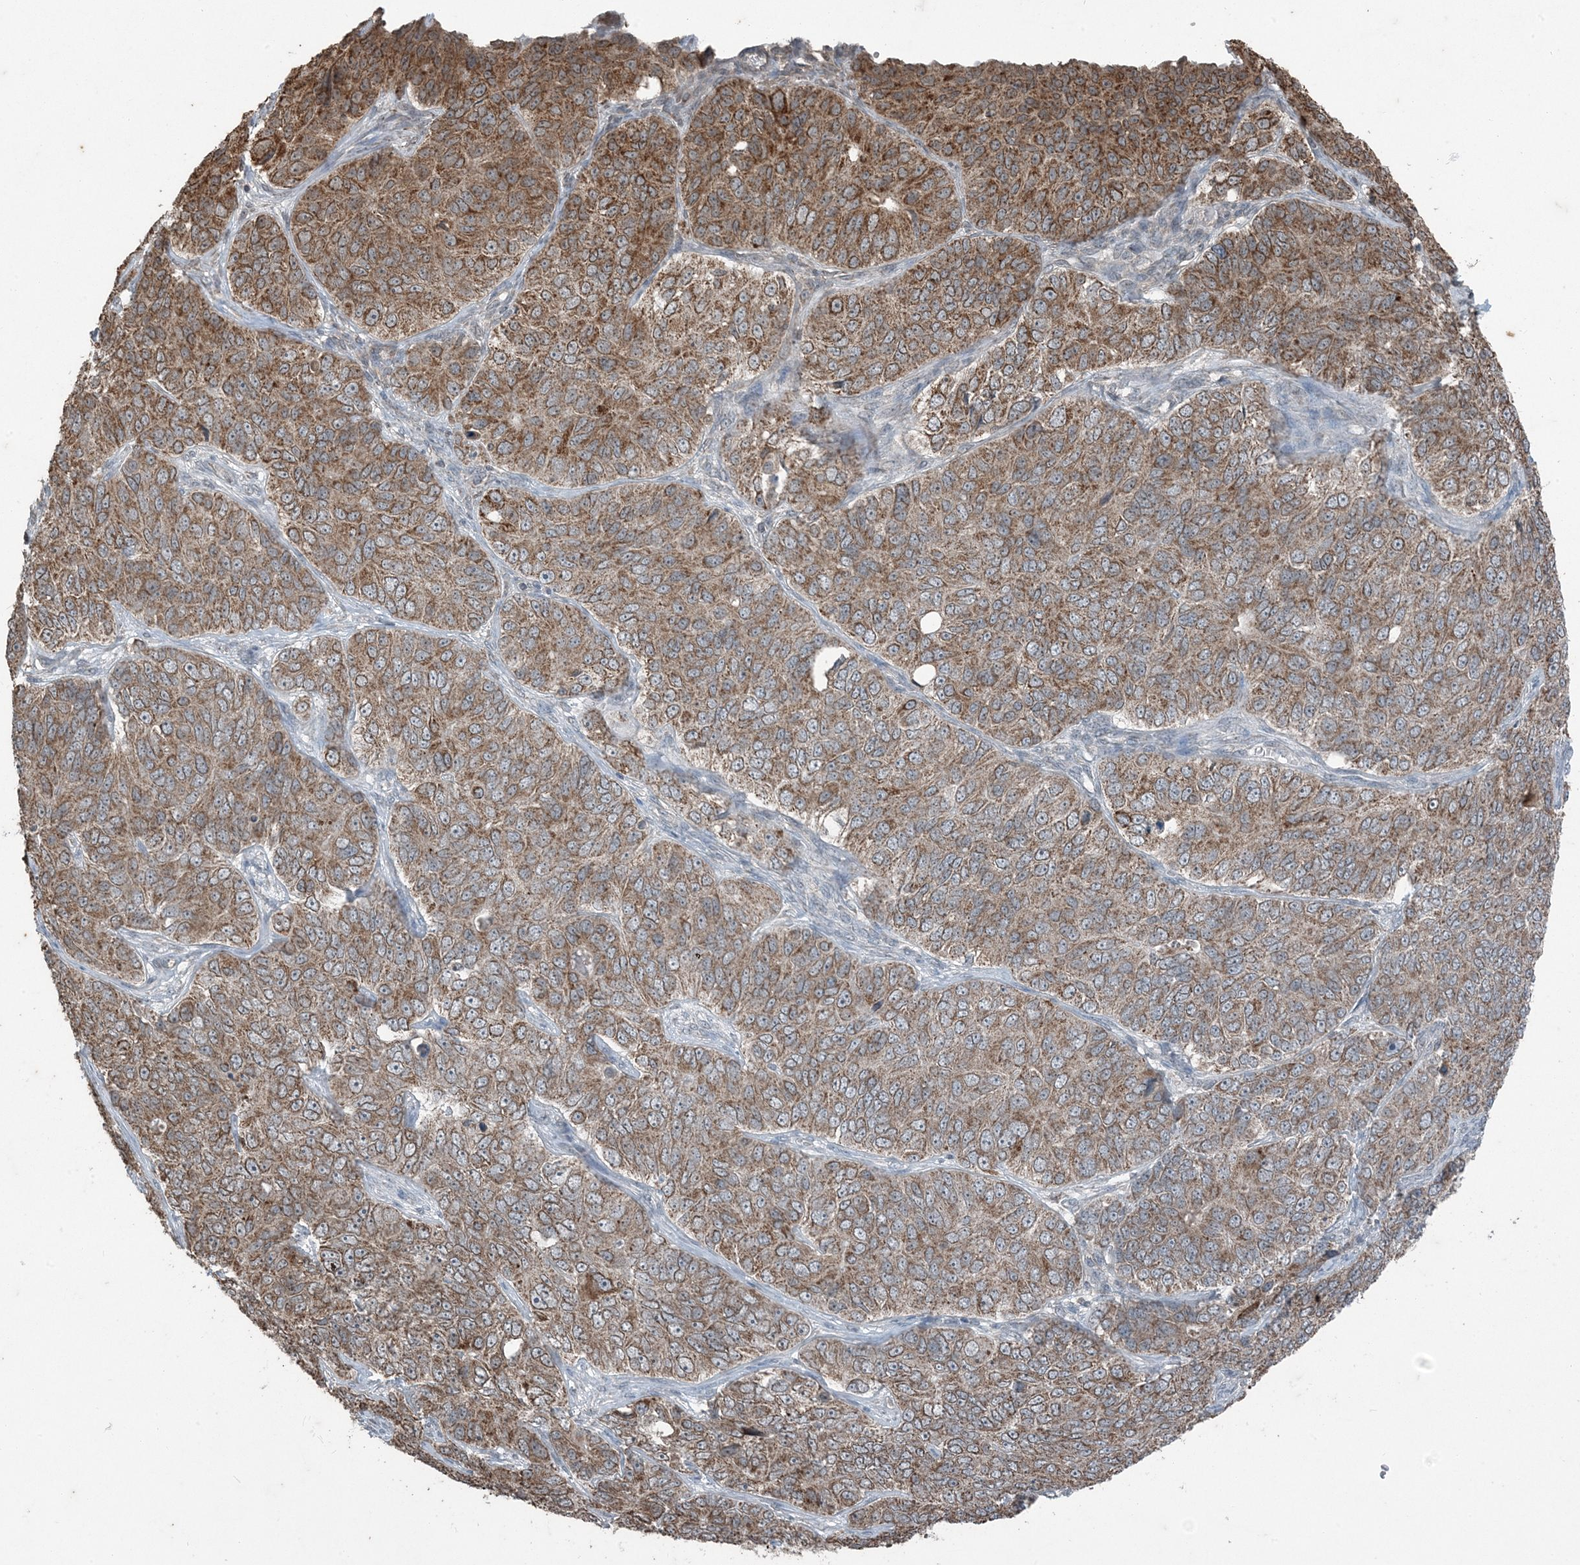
{"staining": {"intensity": "moderate", "quantity": ">75%", "location": "cytoplasmic/membranous"}, "tissue": "ovarian cancer", "cell_type": "Tumor cells", "image_type": "cancer", "snomed": [{"axis": "morphology", "description": "Carcinoma, endometroid"}, {"axis": "topography", "description": "Ovary"}], "caption": "Ovarian cancer (endometroid carcinoma) stained with a protein marker demonstrates moderate staining in tumor cells.", "gene": "GNL1", "patient": {"sex": "female", "age": 51}}